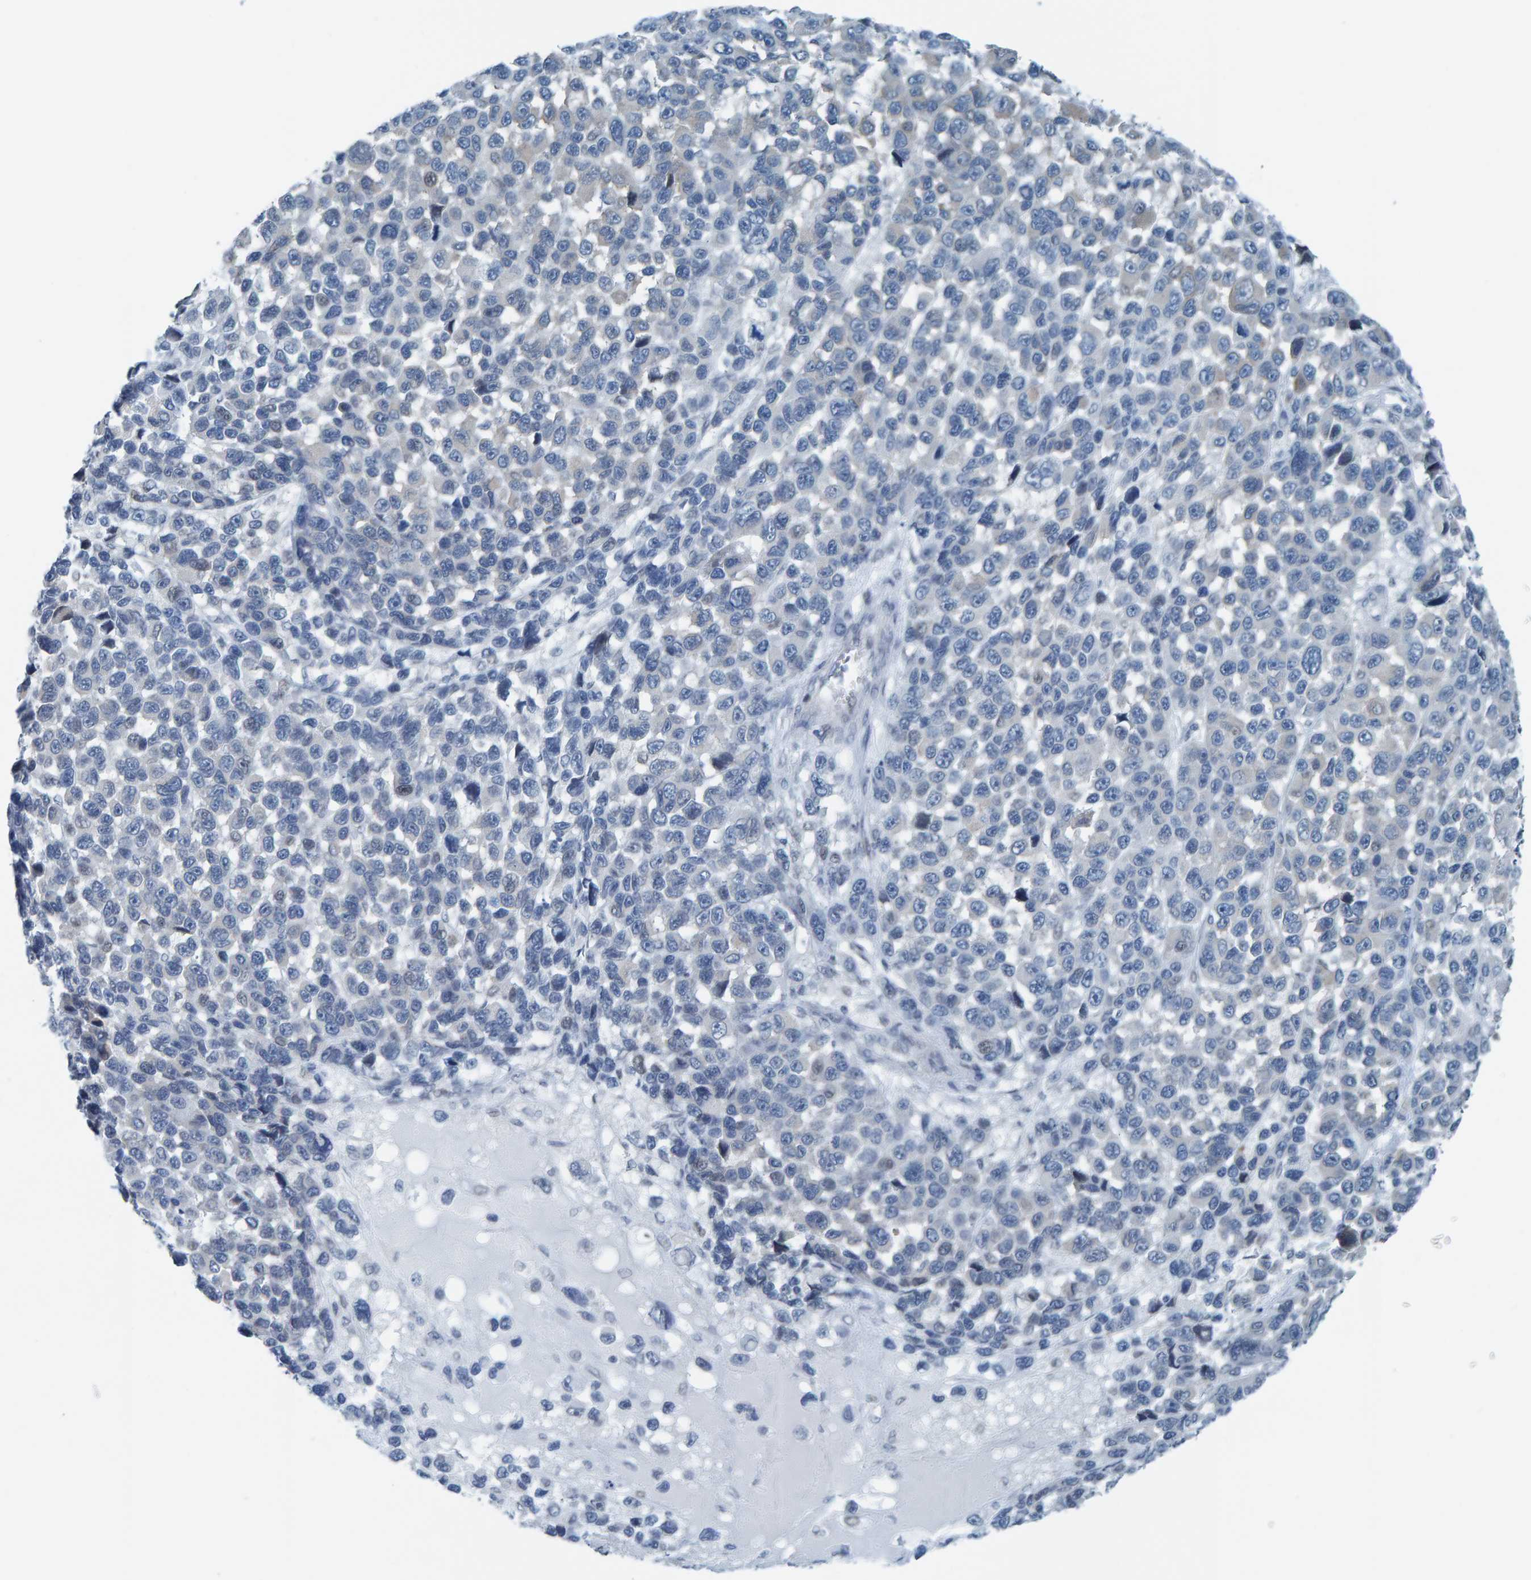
{"staining": {"intensity": "weak", "quantity": "<25%", "location": "cytoplasmic/membranous"}, "tissue": "melanoma", "cell_type": "Tumor cells", "image_type": "cancer", "snomed": [{"axis": "morphology", "description": "Malignant melanoma, NOS"}, {"axis": "topography", "description": "Skin"}], "caption": "There is no significant staining in tumor cells of malignant melanoma.", "gene": "CNP", "patient": {"sex": "male", "age": 53}}